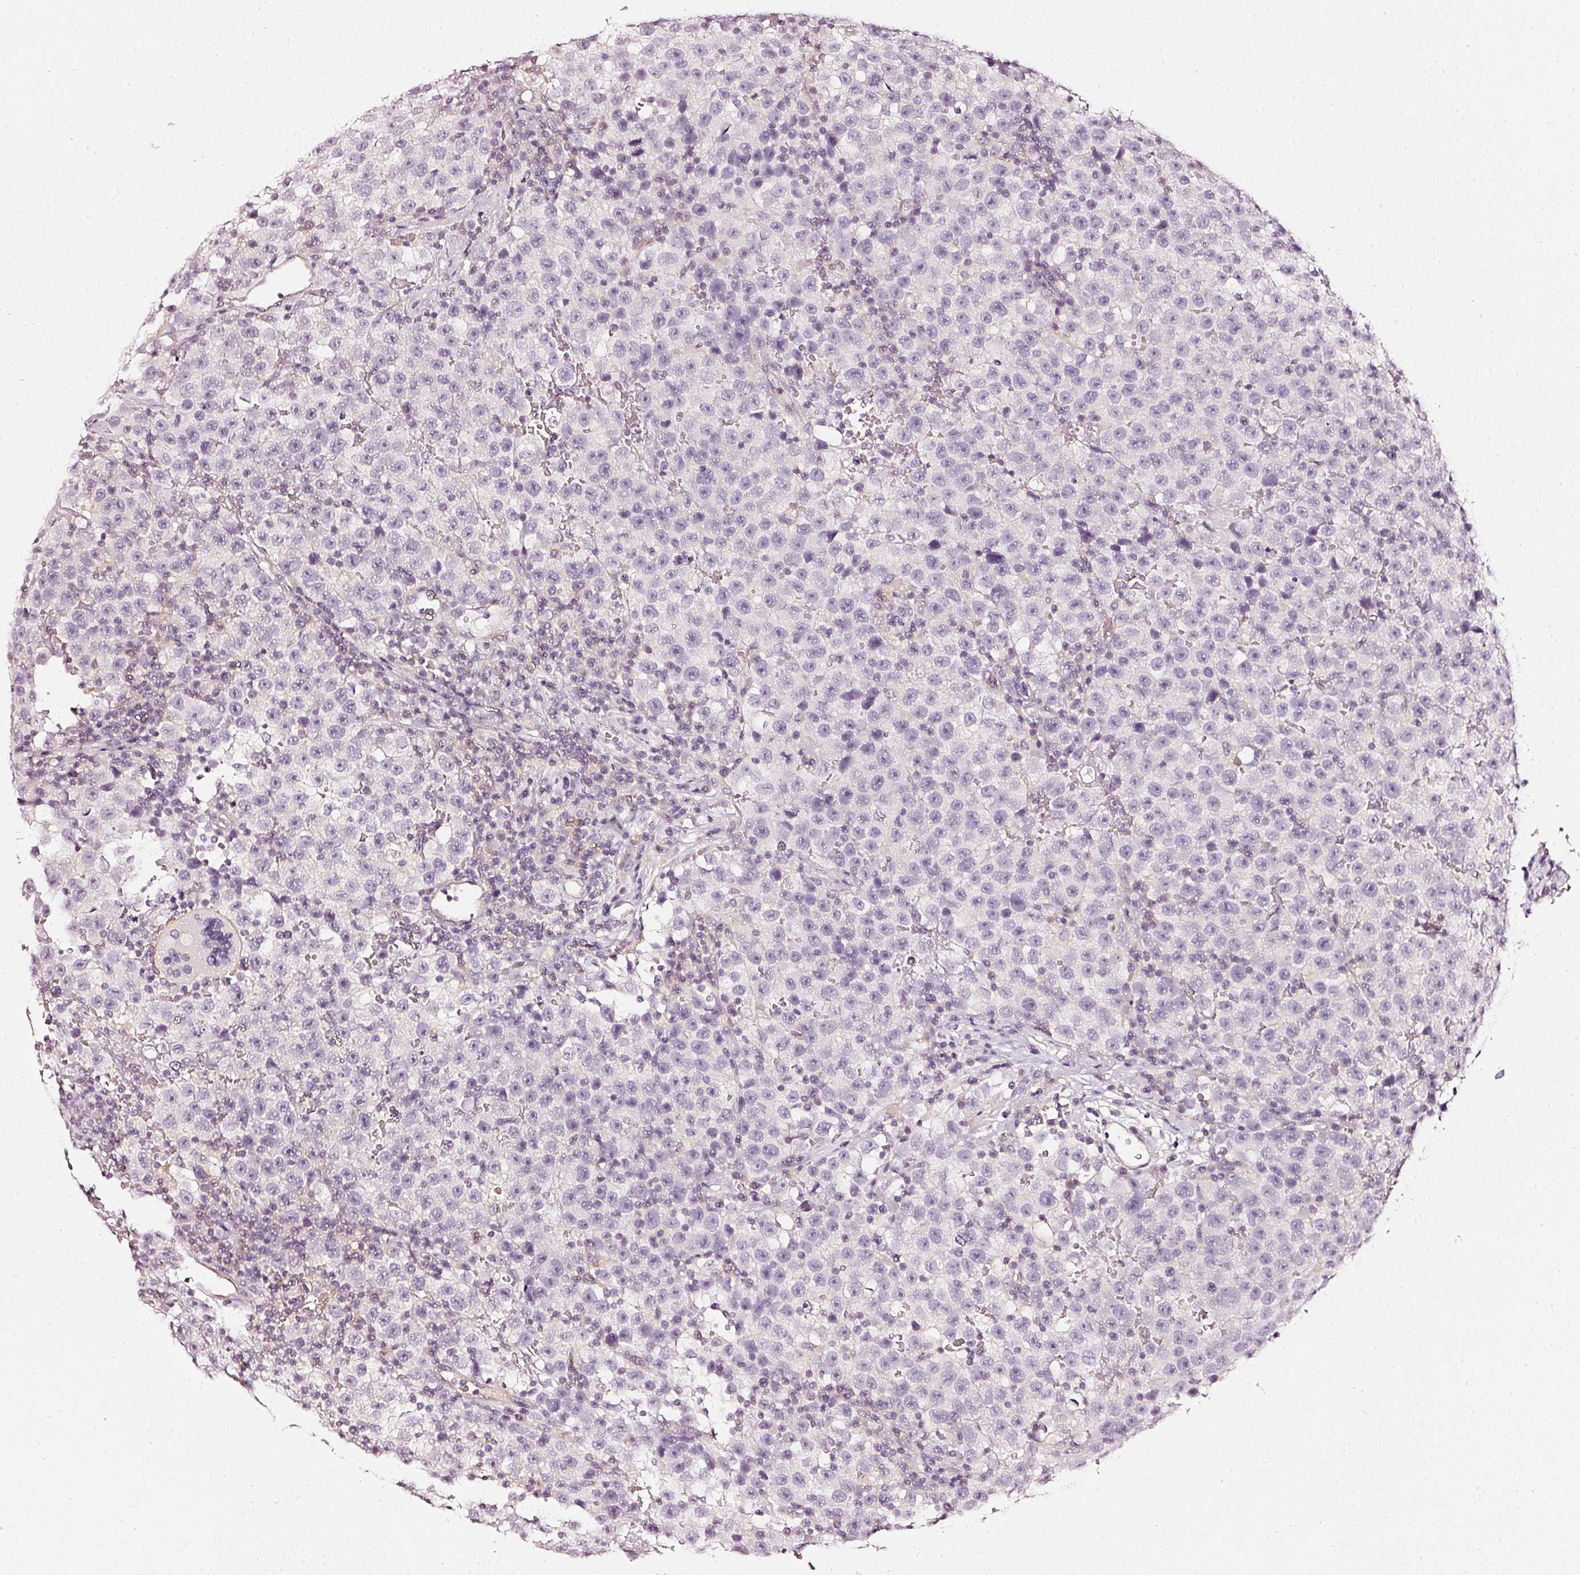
{"staining": {"intensity": "negative", "quantity": "none", "location": "none"}, "tissue": "testis cancer", "cell_type": "Tumor cells", "image_type": "cancer", "snomed": [{"axis": "morphology", "description": "Seminoma, NOS"}, {"axis": "topography", "description": "Testis"}], "caption": "Seminoma (testis) was stained to show a protein in brown. There is no significant staining in tumor cells.", "gene": "CNP", "patient": {"sex": "male", "age": 22}}